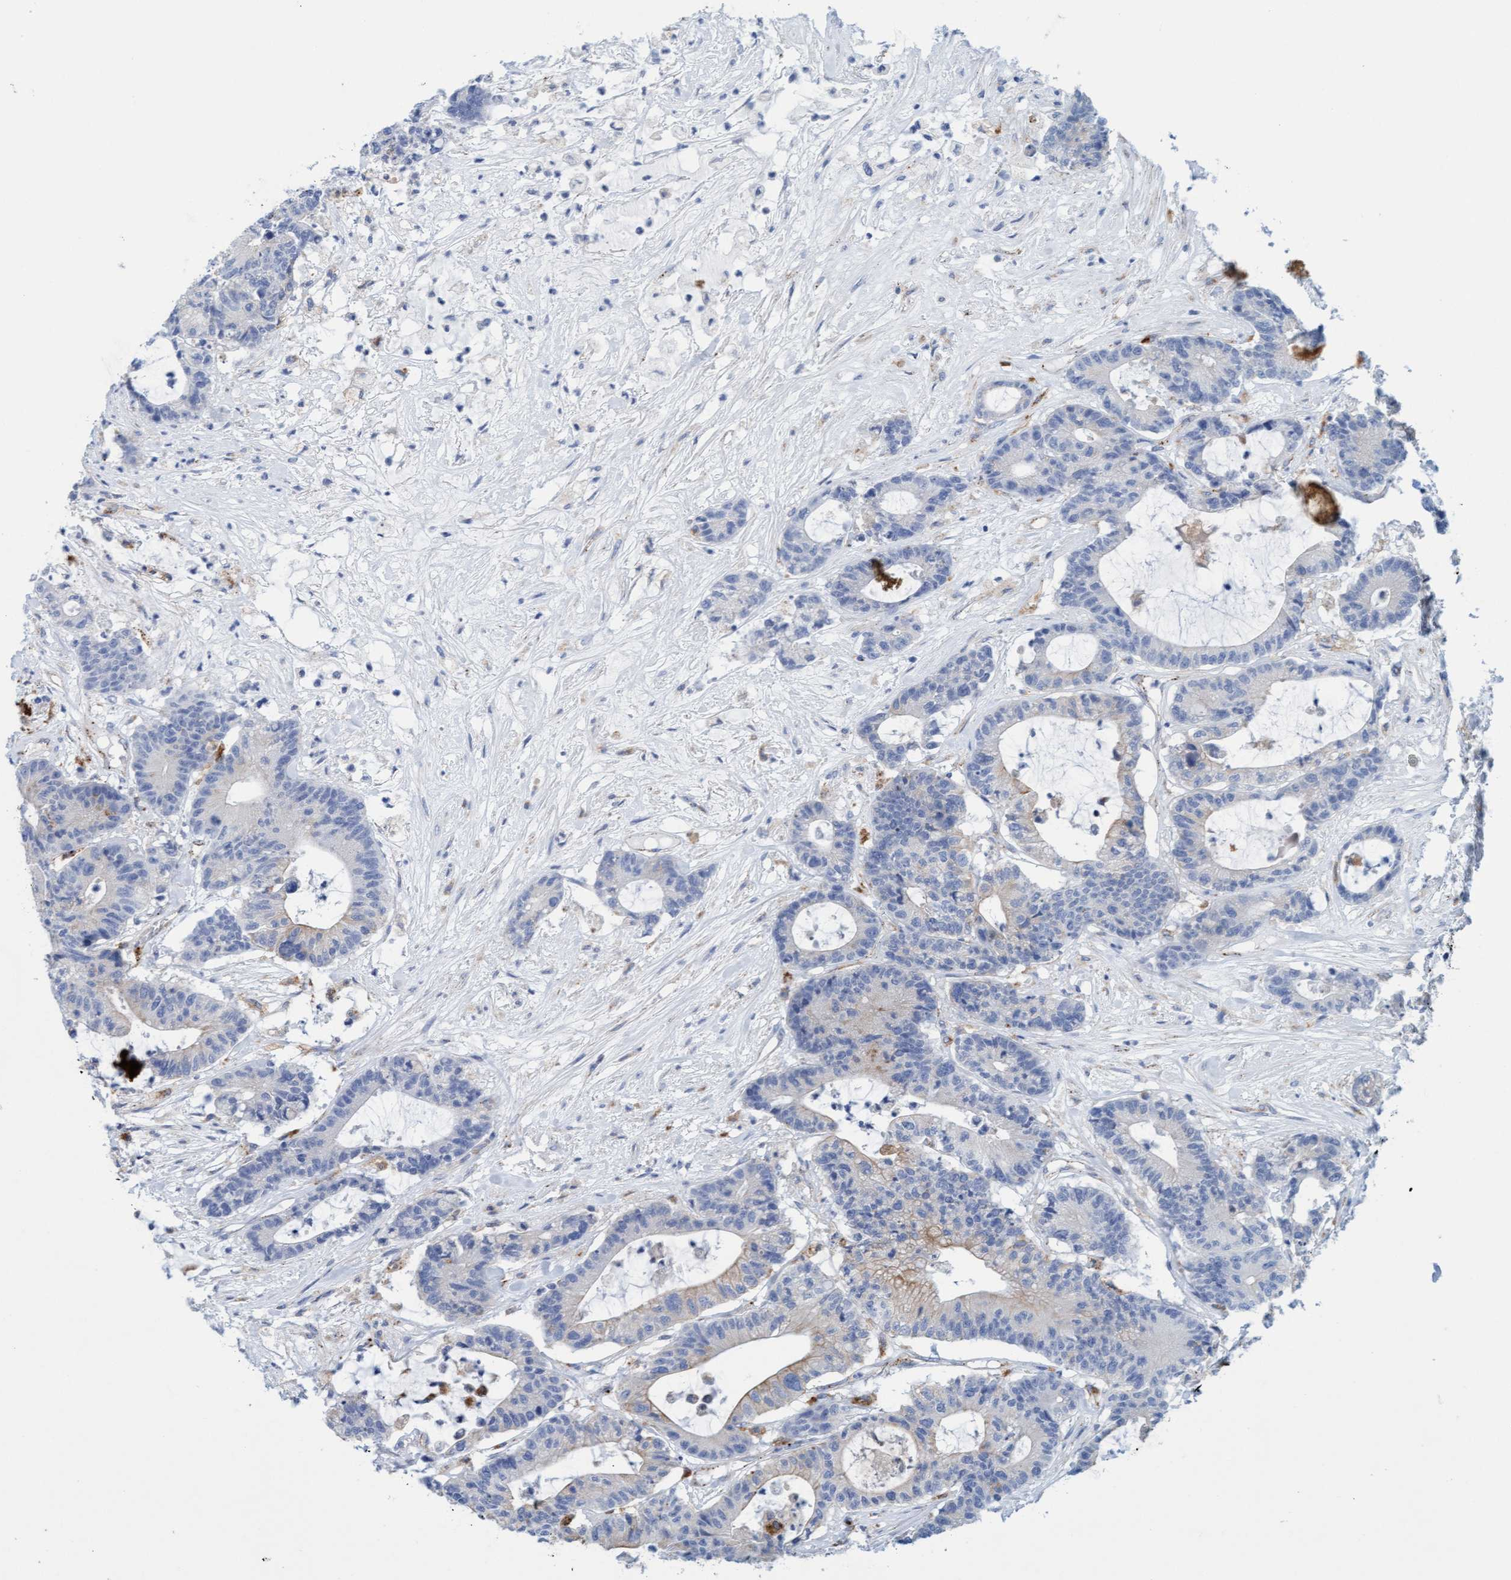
{"staining": {"intensity": "negative", "quantity": "none", "location": "none"}, "tissue": "colorectal cancer", "cell_type": "Tumor cells", "image_type": "cancer", "snomed": [{"axis": "morphology", "description": "Adenocarcinoma, NOS"}, {"axis": "topography", "description": "Colon"}], "caption": "A histopathology image of human adenocarcinoma (colorectal) is negative for staining in tumor cells.", "gene": "SGSH", "patient": {"sex": "female", "age": 84}}